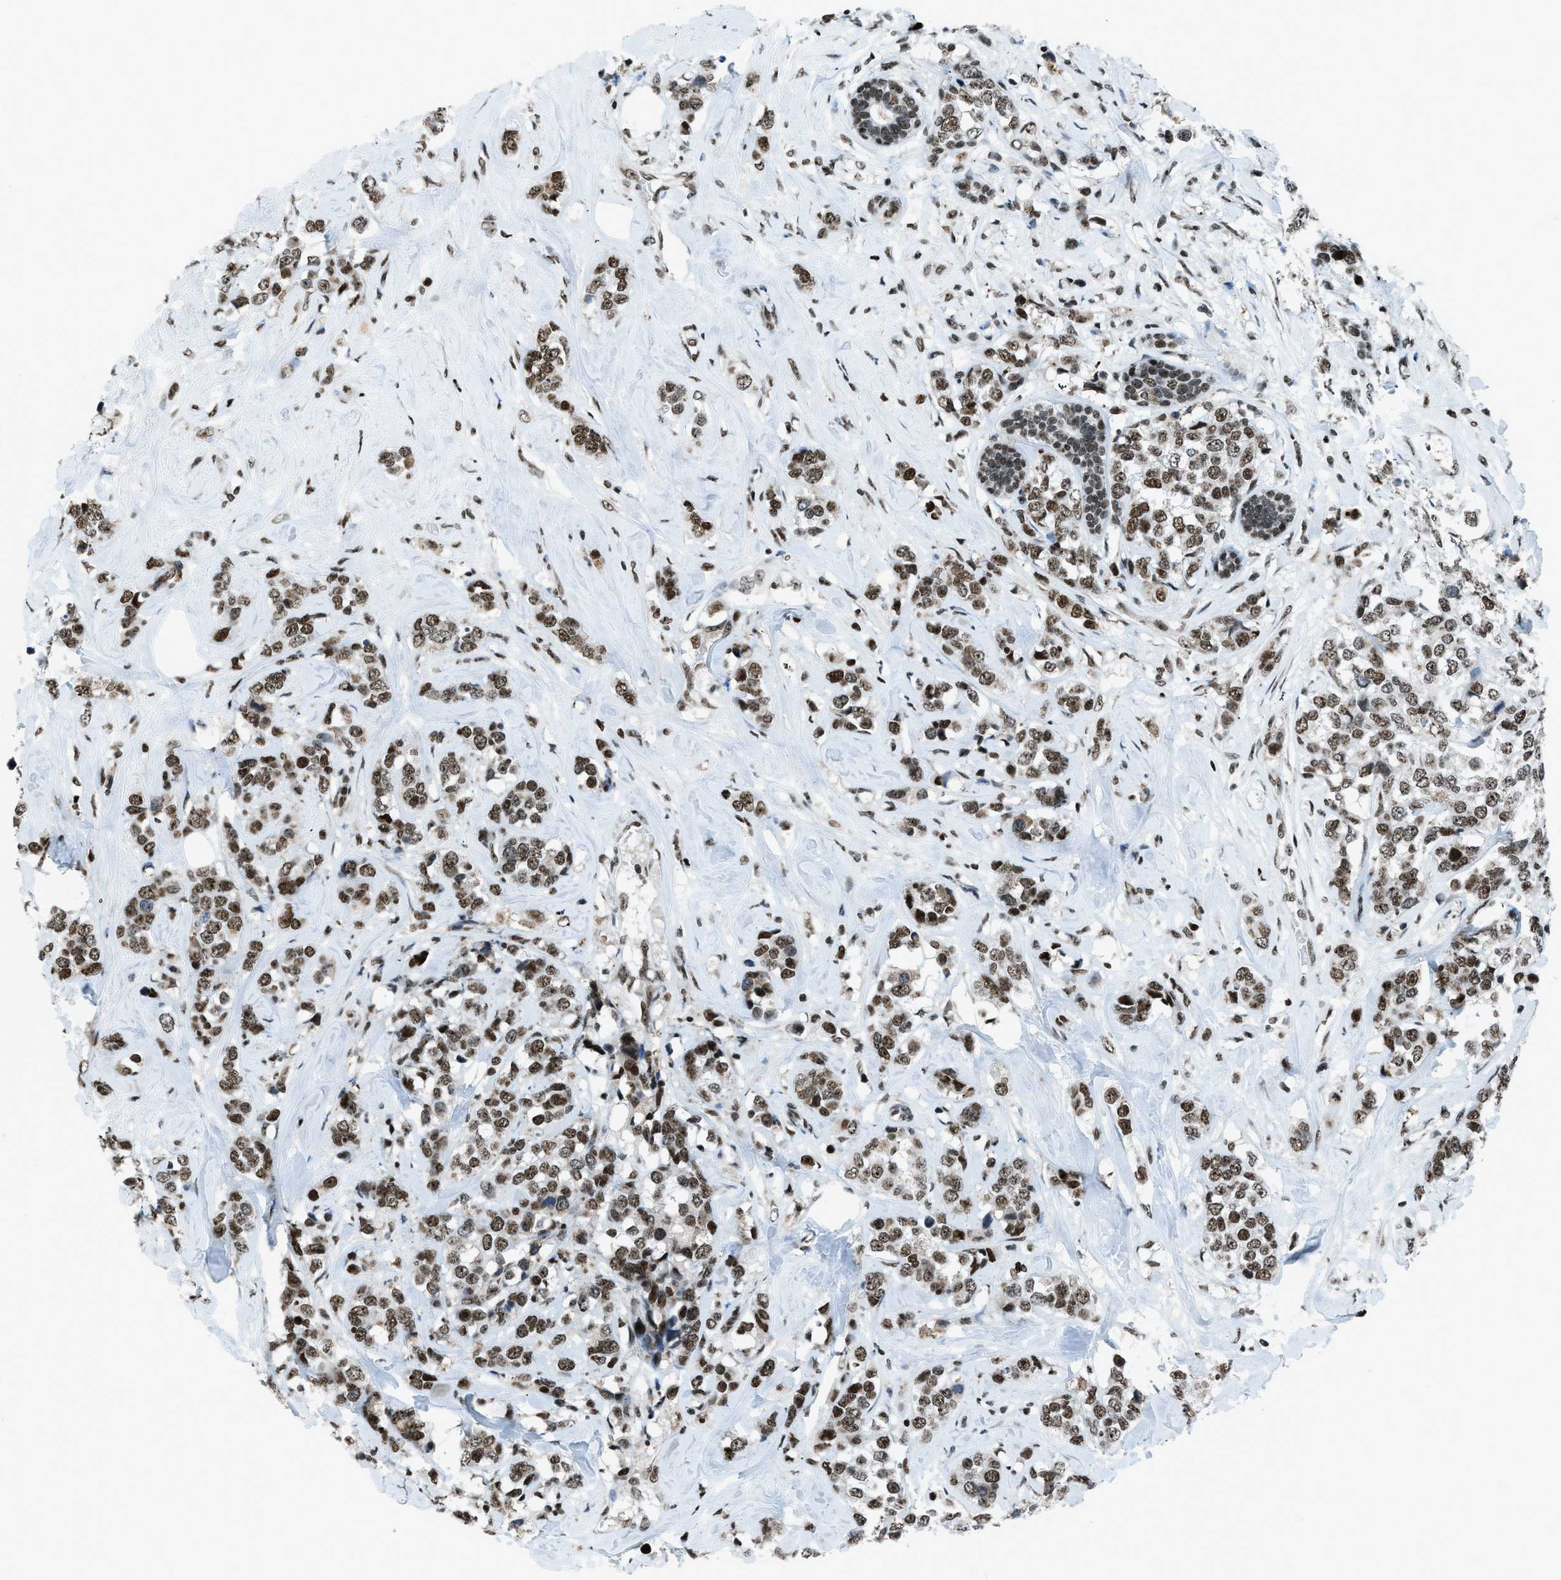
{"staining": {"intensity": "strong", "quantity": ">75%", "location": "nuclear"}, "tissue": "breast cancer", "cell_type": "Tumor cells", "image_type": "cancer", "snomed": [{"axis": "morphology", "description": "Lobular carcinoma"}, {"axis": "topography", "description": "Breast"}], "caption": "Human breast cancer (lobular carcinoma) stained with a protein marker shows strong staining in tumor cells.", "gene": "RAD51B", "patient": {"sex": "female", "age": 59}}